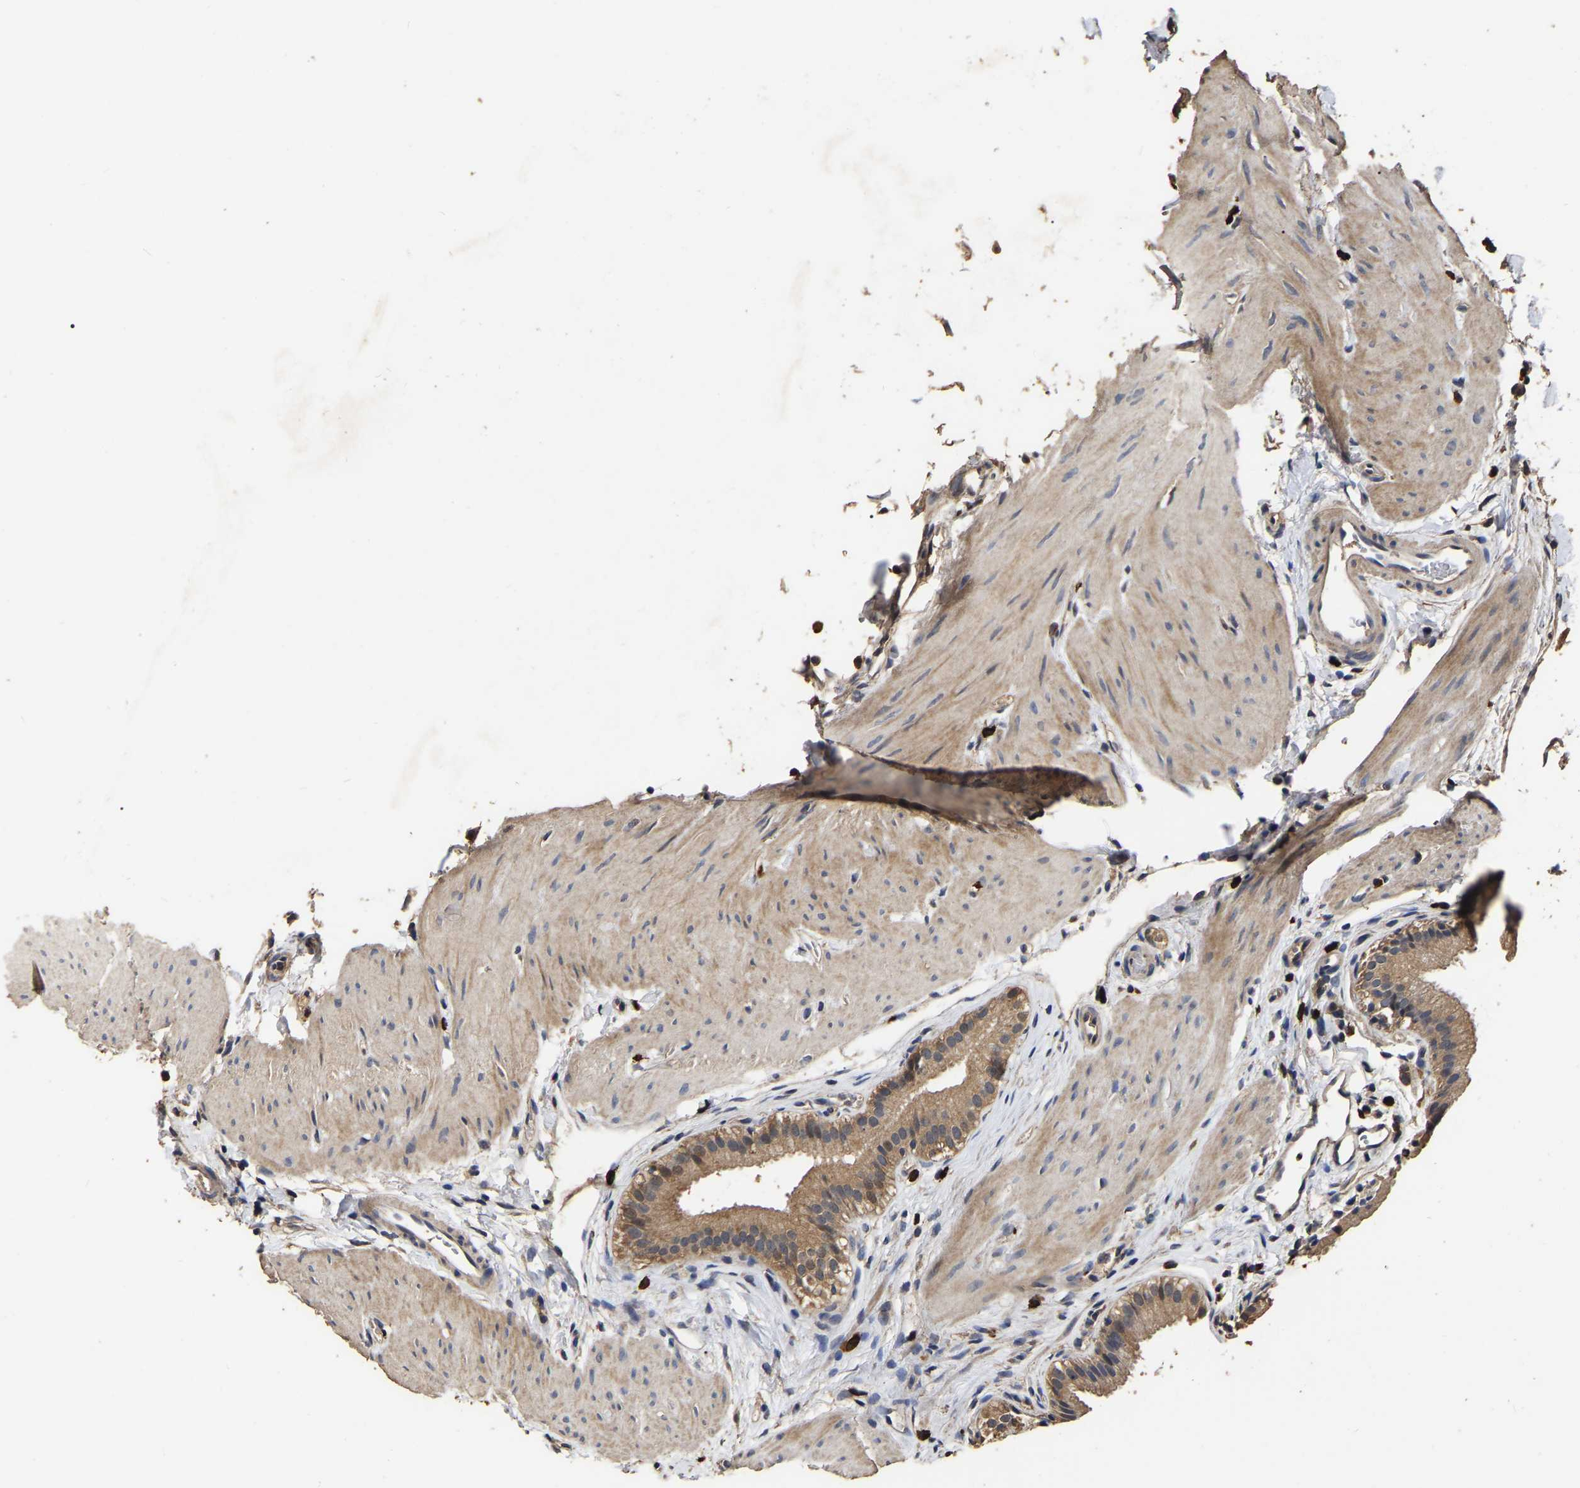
{"staining": {"intensity": "moderate", "quantity": ">75%", "location": "cytoplasmic/membranous"}, "tissue": "gallbladder", "cell_type": "Glandular cells", "image_type": "normal", "snomed": [{"axis": "morphology", "description": "Normal tissue, NOS"}, {"axis": "topography", "description": "Gallbladder"}], "caption": "Gallbladder stained with DAB immunohistochemistry (IHC) reveals medium levels of moderate cytoplasmic/membranous positivity in approximately >75% of glandular cells.", "gene": "STK32C", "patient": {"sex": "female", "age": 26}}